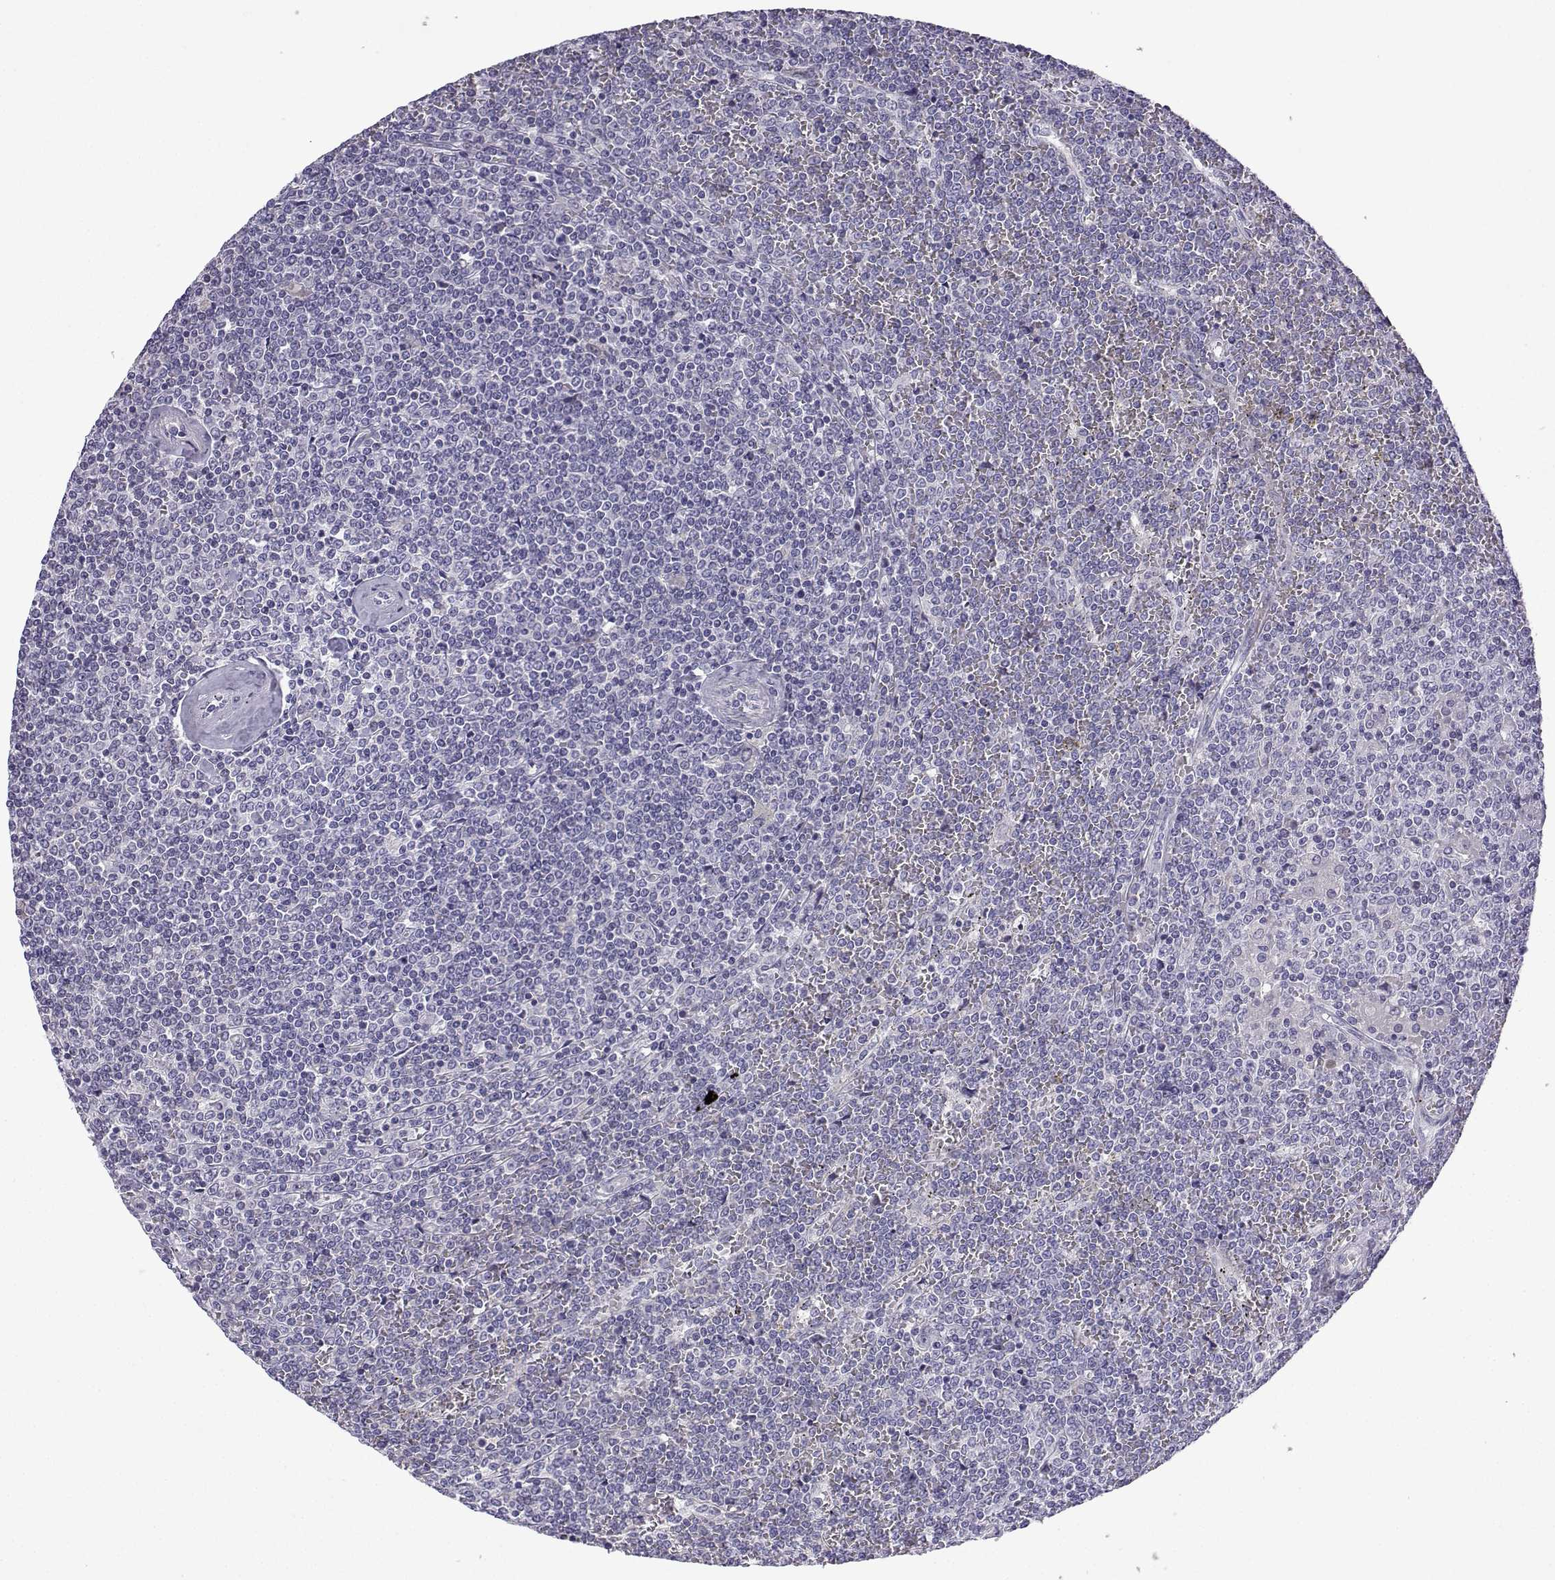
{"staining": {"intensity": "negative", "quantity": "none", "location": "none"}, "tissue": "lymphoma", "cell_type": "Tumor cells", "image_type": "cancer", "snomed": [{"axis": "morphology", "description": "Malignant lymphoma, non-Hodgkin's type, Low grade"}, {"axis": "topography", "description": "Spleen"}], "caption": "Immunohistochemical staining of human lymphoma shows no significant expression in tumor cells. Brightfield microscopy of immunohistochemistry stained with DAB (brown) and hematoxylin (blue), captured at high magnification.", "gene": "SPACA7", "patient": {"sex": "female", "age": 19}}